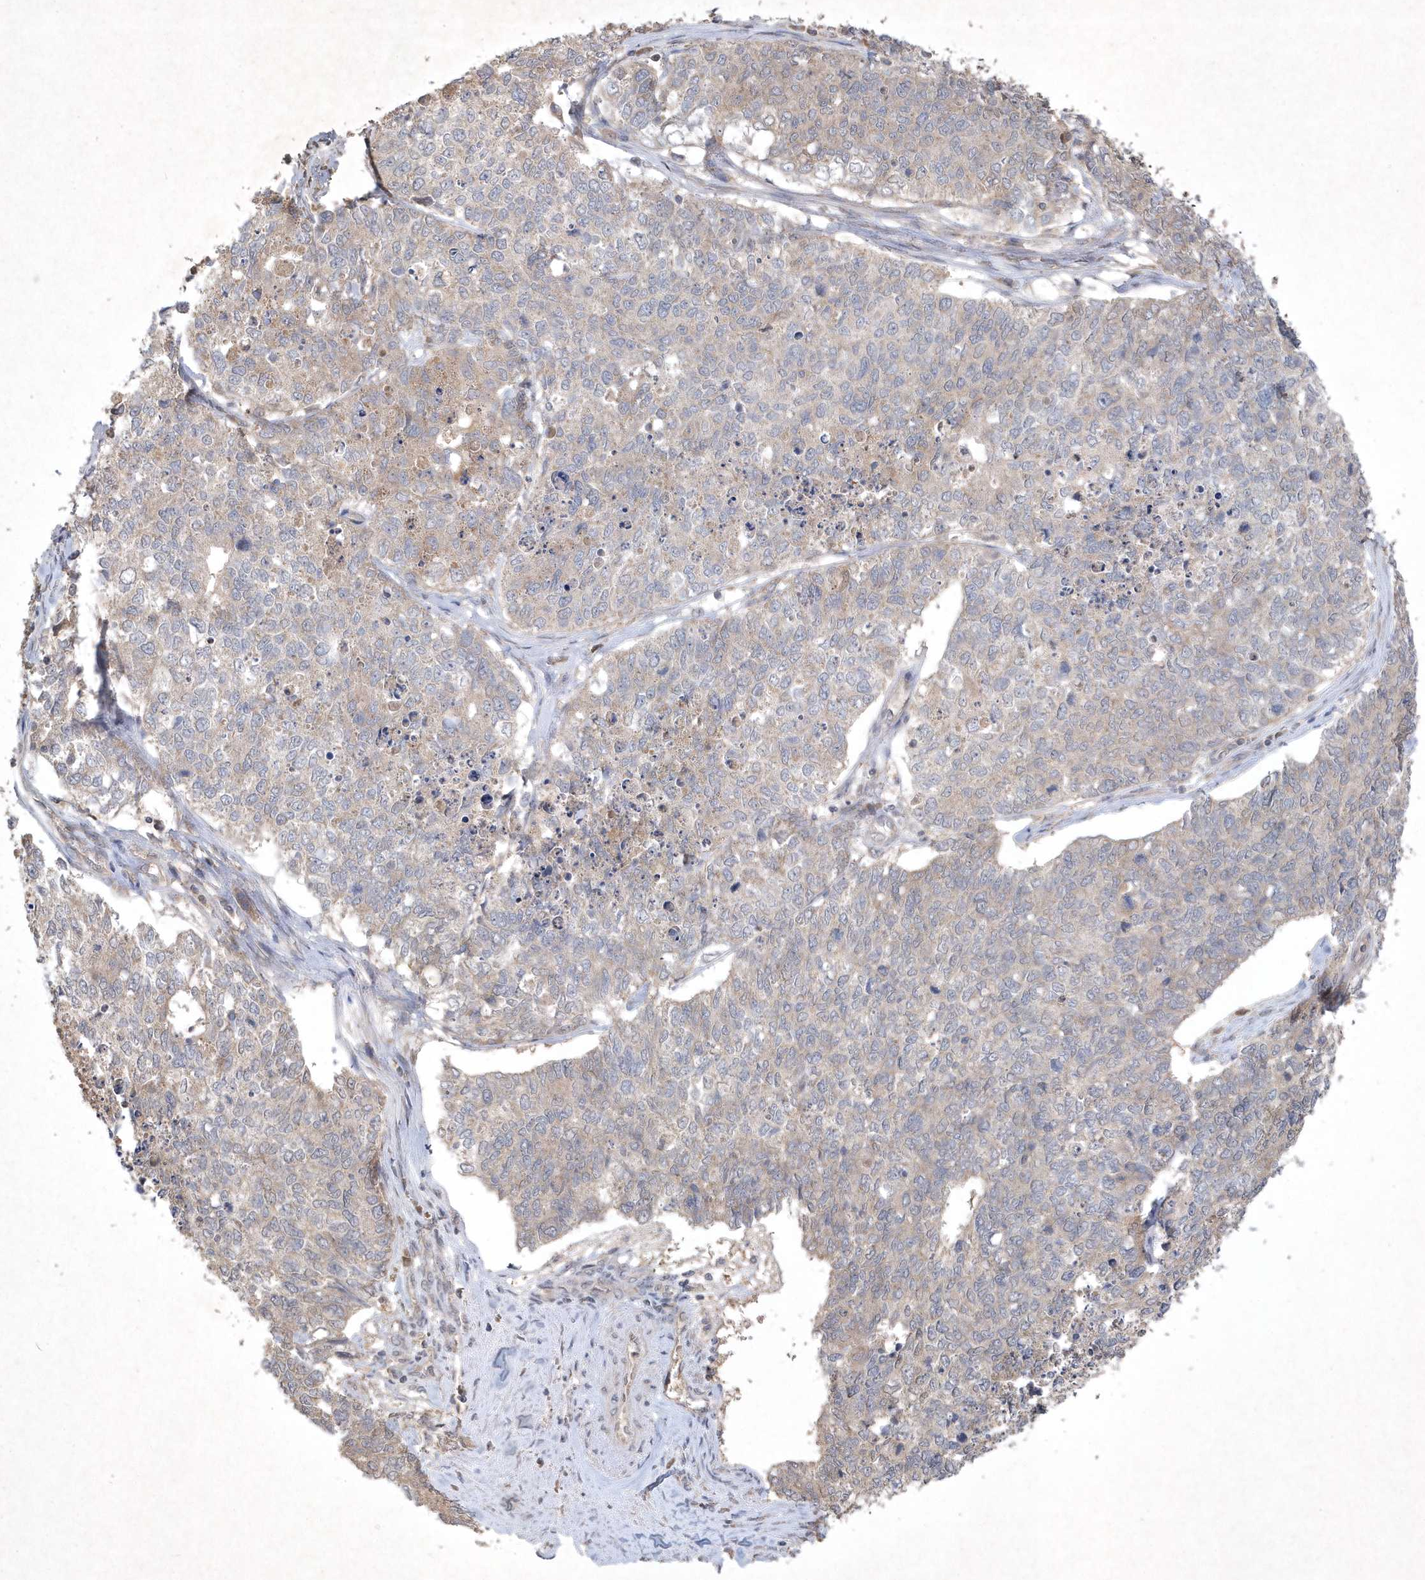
{"staining": {"intensity": "negative", "quantity": "none", "location": "none"}, "tissue": "cervical cancer", "cell_type": "Tumor cells", "image_type": "cancer", "snomed": [{"axis": "morphology", "description": "Squamous cell carcinoma, NOS"}, {"axis": "topography", "description": "Cervix"}], "caption": "Tumor cells are negative for protein expression in human cervical cancer (squamous cell carcinoma).", "gene": "AKR7A2", "patient": {"sex": "female", "age": 63}}